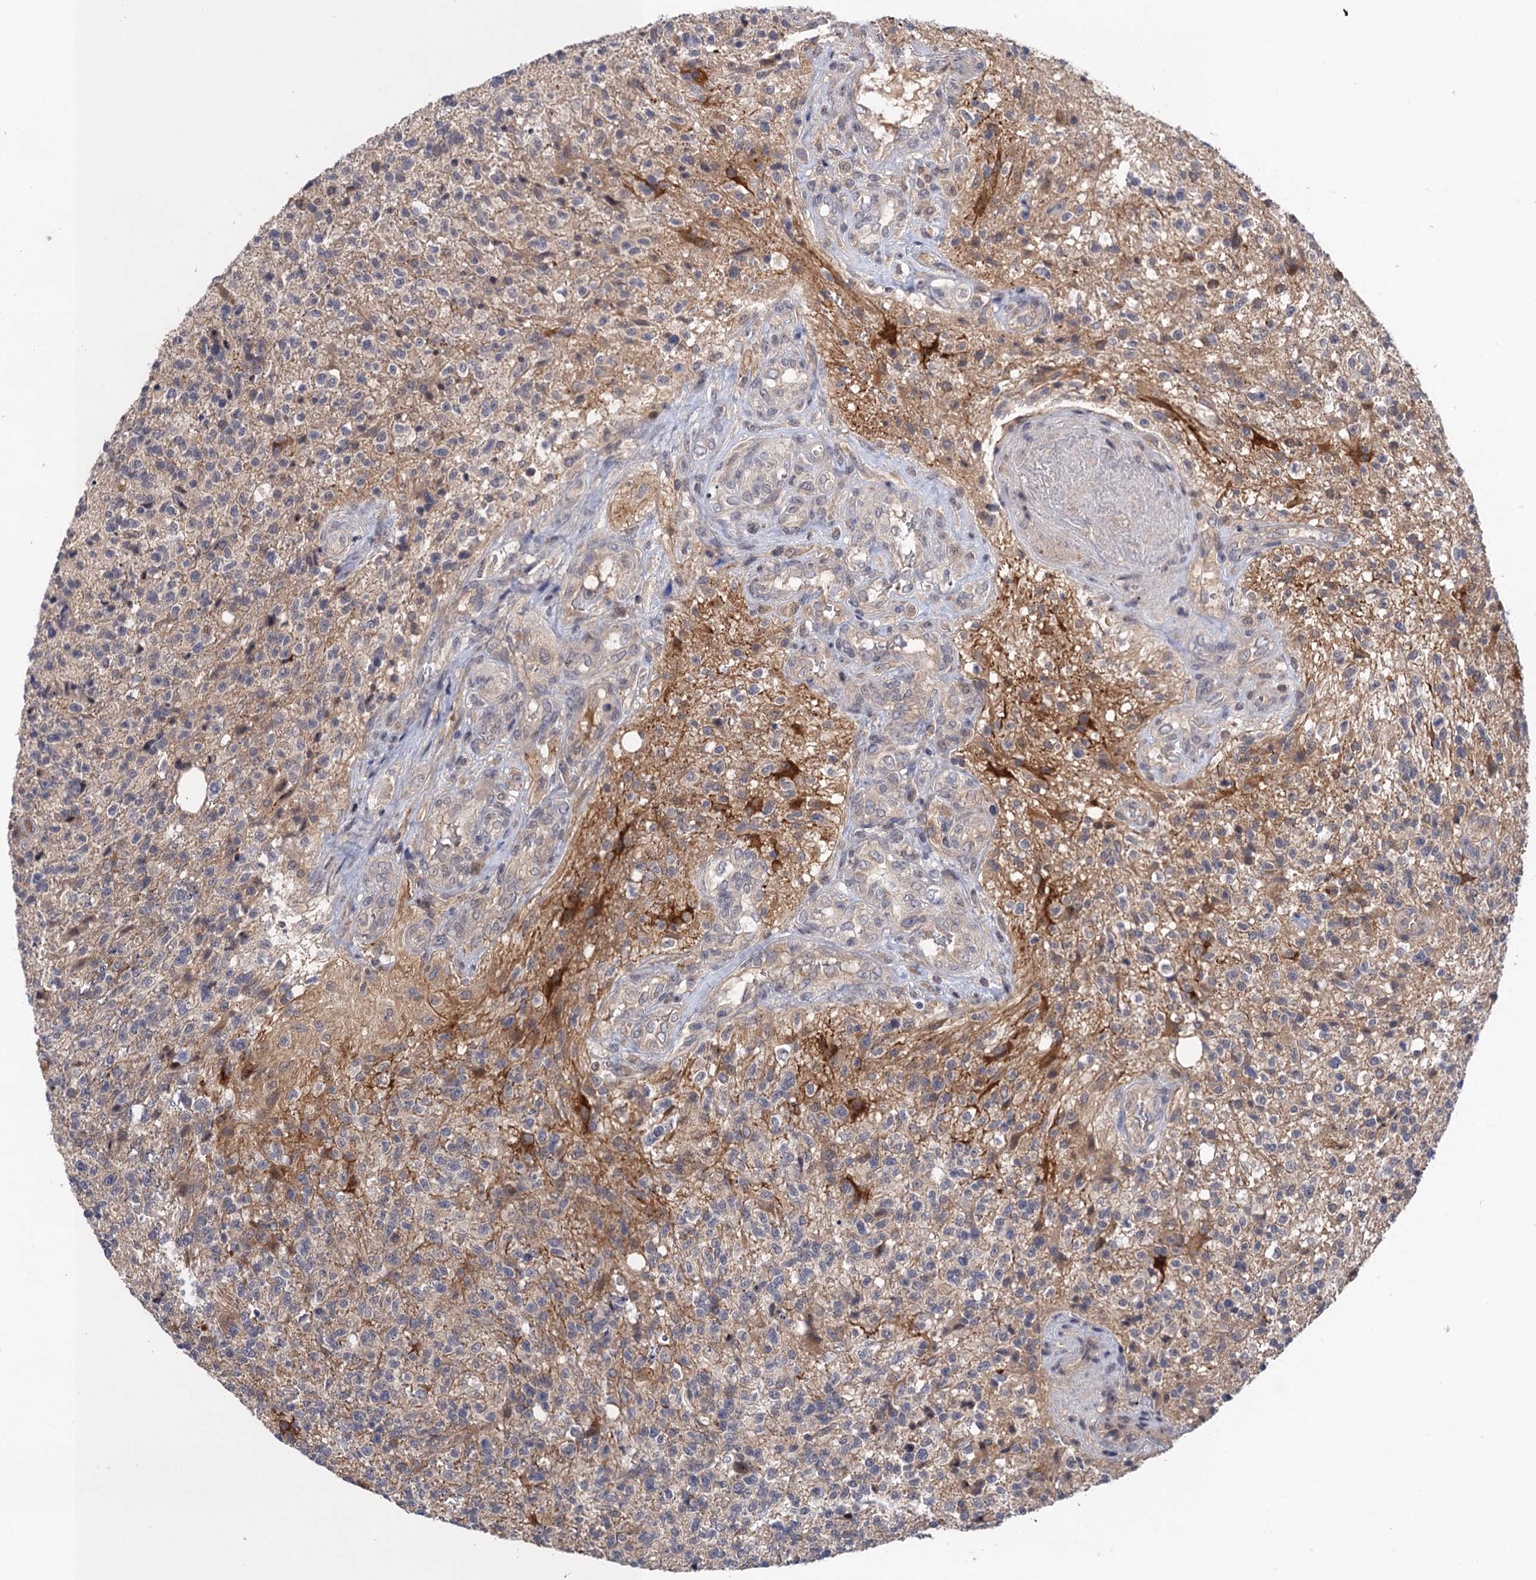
{"staining": {"intensity": "negative", "quantity": "none", "location": "none"}, "tissue": "glioma", "cell_type": "Tumor cells", "image_type": "cancer", "snomed": [{"axis": "morphology", "description": "Glioma, malignant, High grade"}, {"axis": "topography", "description": "Brain"}], "caption": "IHC image of neoplastic tissue: high-grade glioma (malignant) stained with DAB (3,3'-diaminobenzidine) exhibits no significant protein positivity in tumor cells.", "gene": "NEK8", "patient": {"sex": "male", "age": 56}}